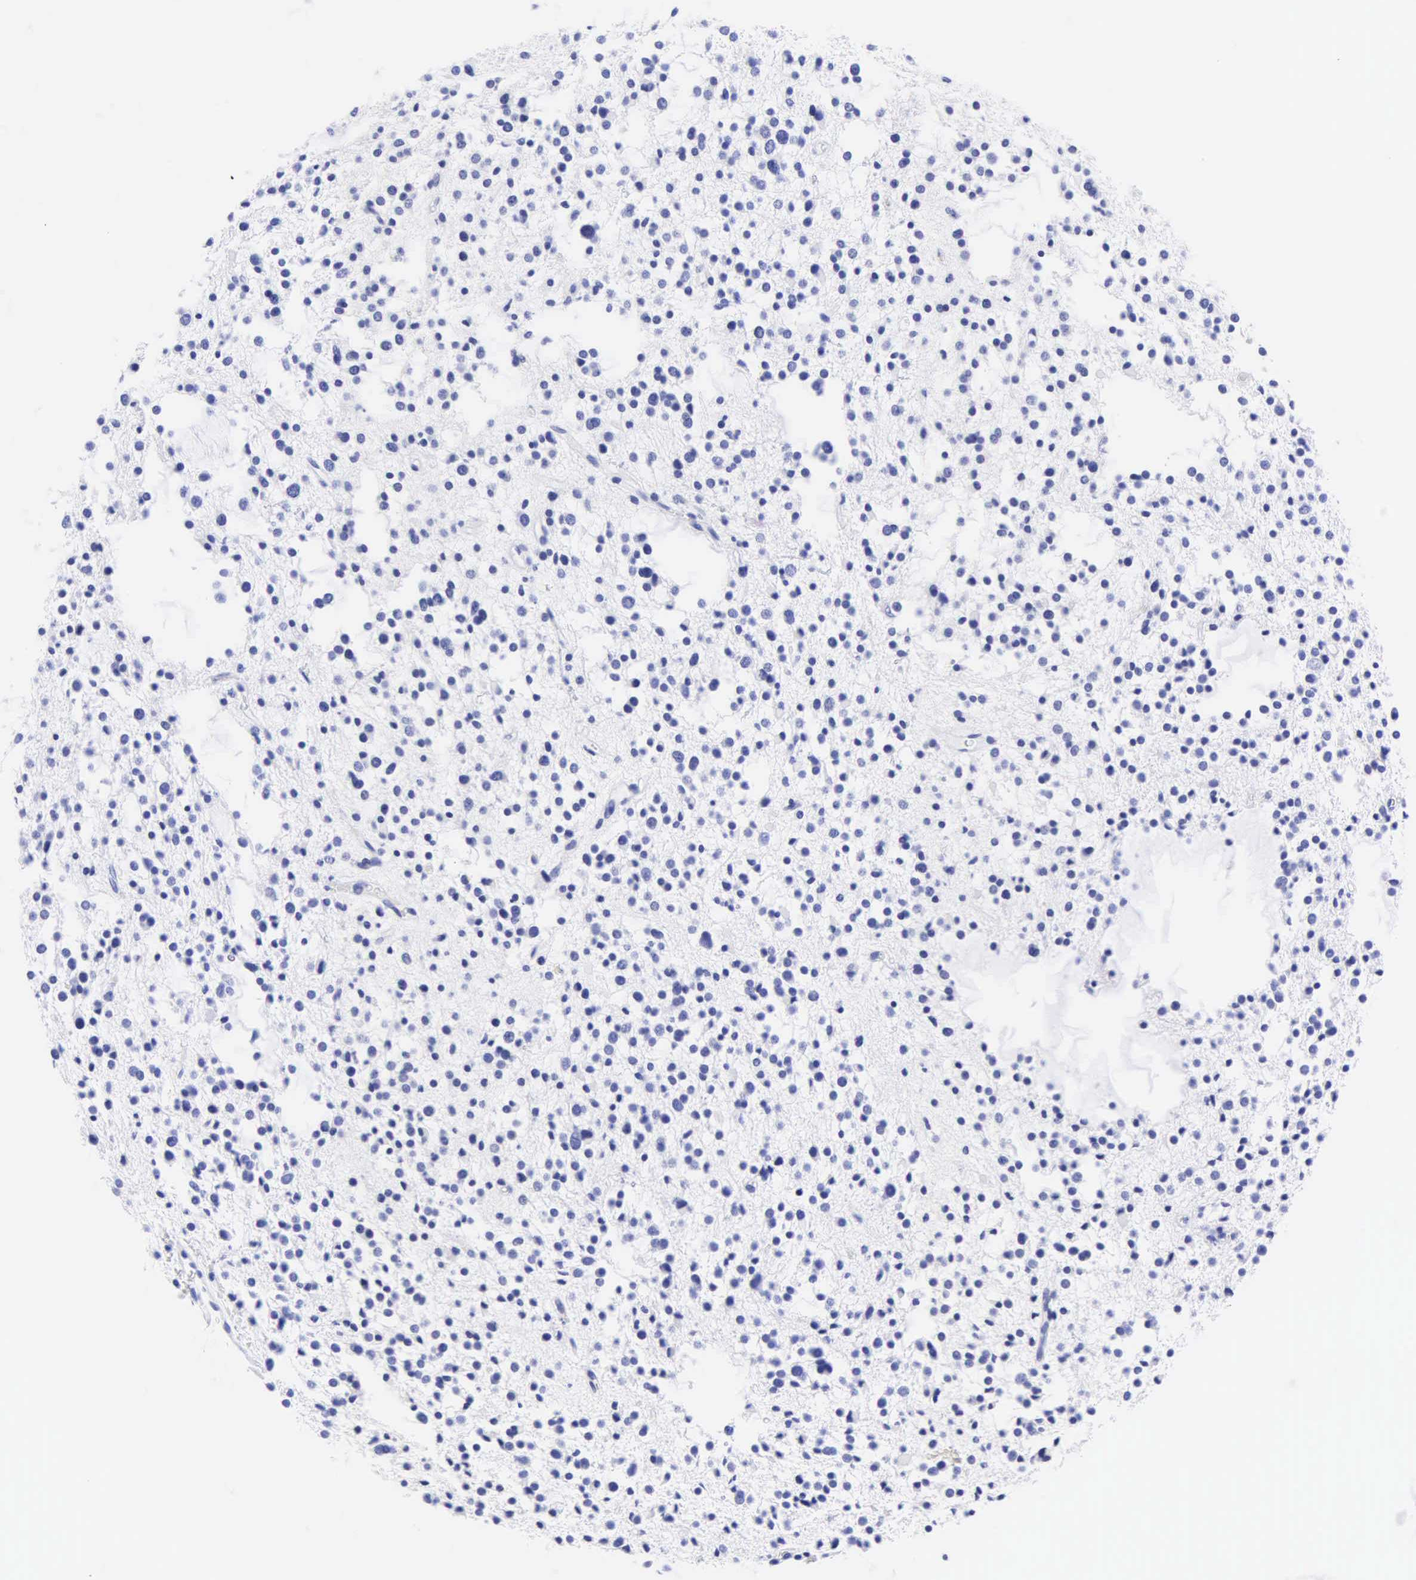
{"staining": {"intensity": "negative", "quantity": "none", "location": "none"}, "tissue": "glioma", "cell_type": "Tumor cells", "image_type": "cancer", "snomed": [{"axis": "morphology", "description": "Glioma, malignant, Low grade"}, {"axis": "topography", "description": "Brain"}], "caption": "This is an immunohistochemistry micrograph of human malignant low-grade glioma. There is no staining in tumor cells.", "gene": "KRT20", "patient": {"sex": "female", "age": 36}}